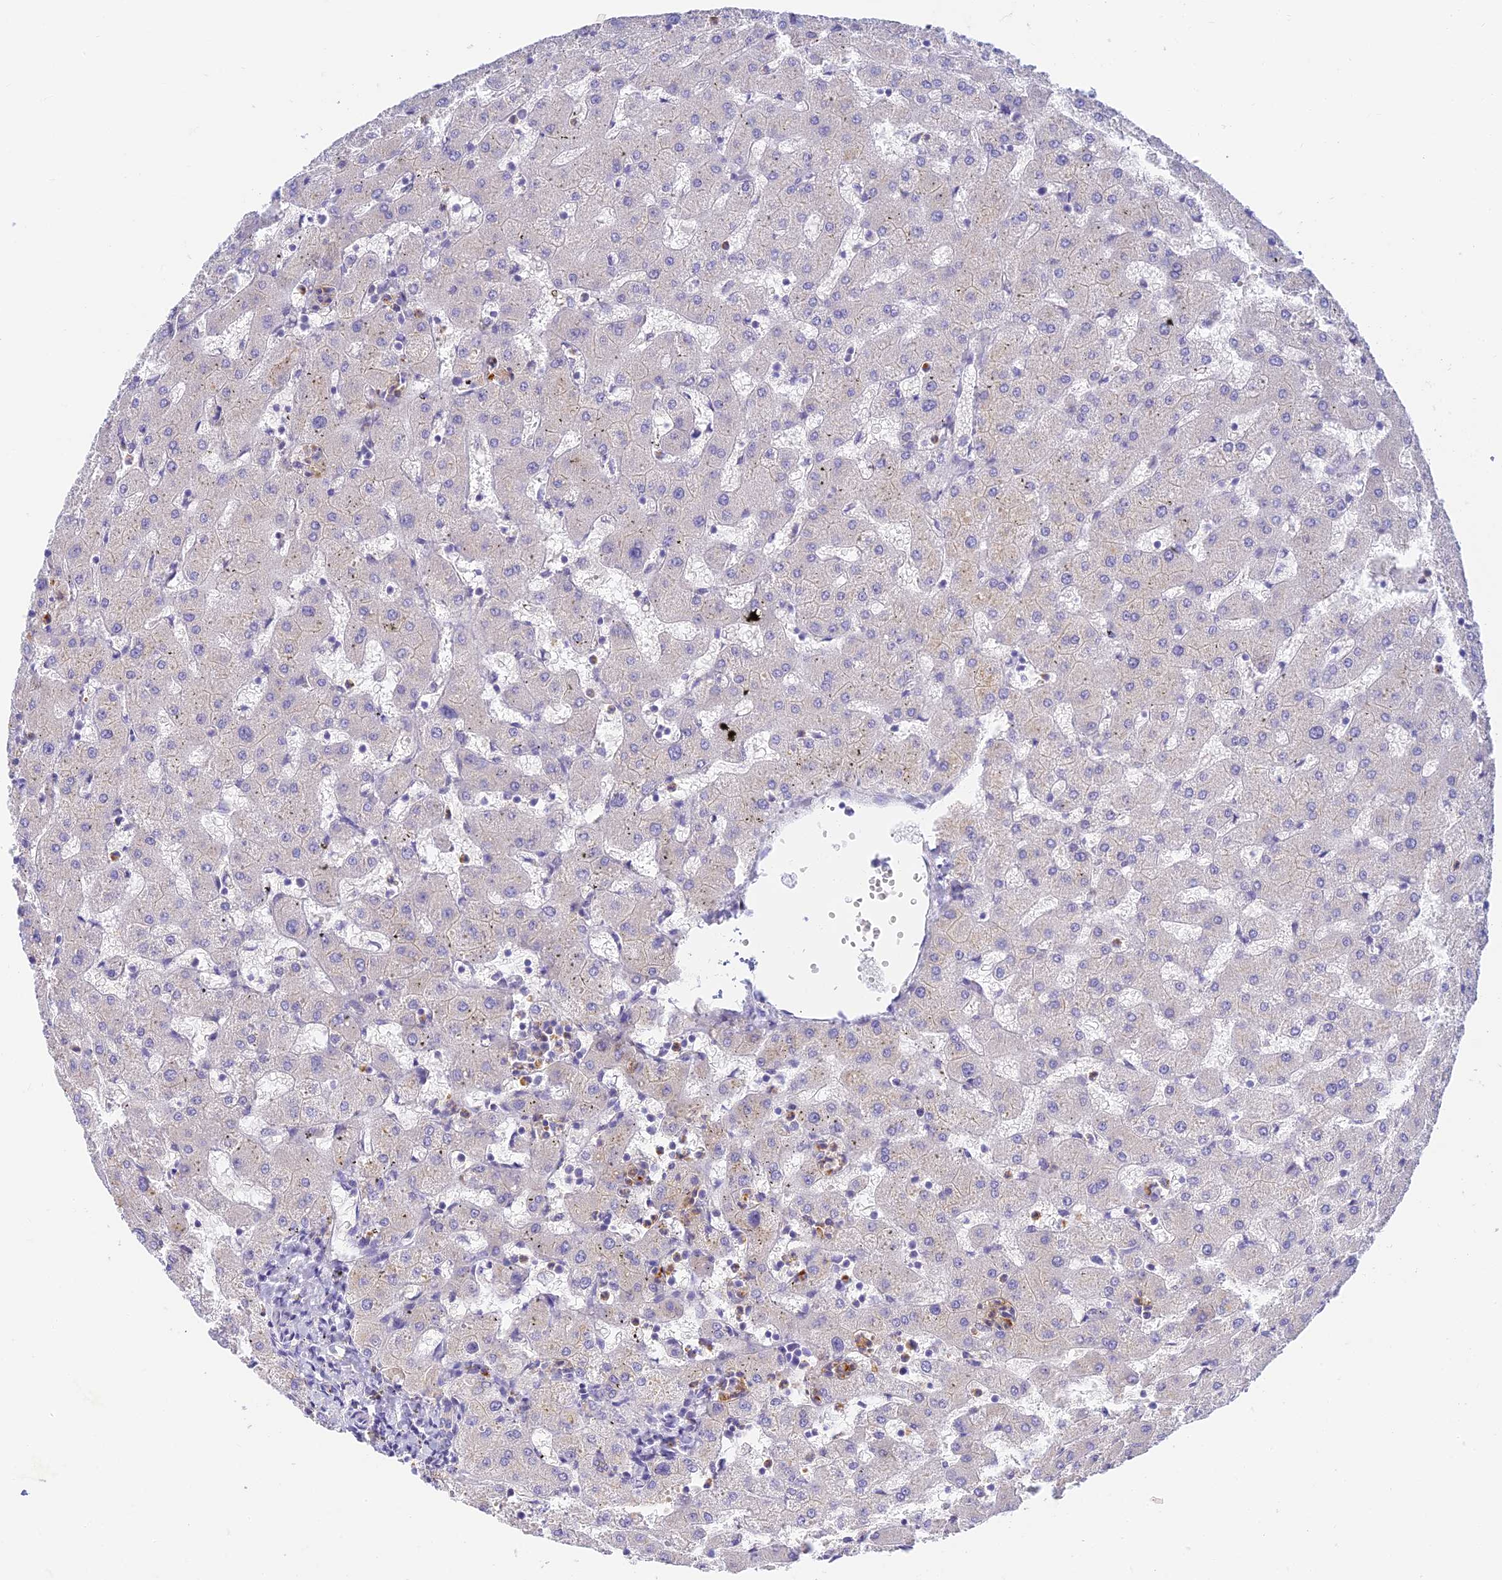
{"staining": {"intensity": "negative", "quantity": "none", "location": "none"}, "tissue": "liver", "cell_type": "Cholangiocytes", "image_type": "normal", "snomed": [{"axis": "morphology", "description": "Normal tissue, NOS"}, {"axis": "topography", "description": "Liver"}], "caption": "Micrograph shows no protein positivity in cholangiocytes of benign liver.", "gene": "INTS13", "patient": {"sex": "female", "age": 63}}